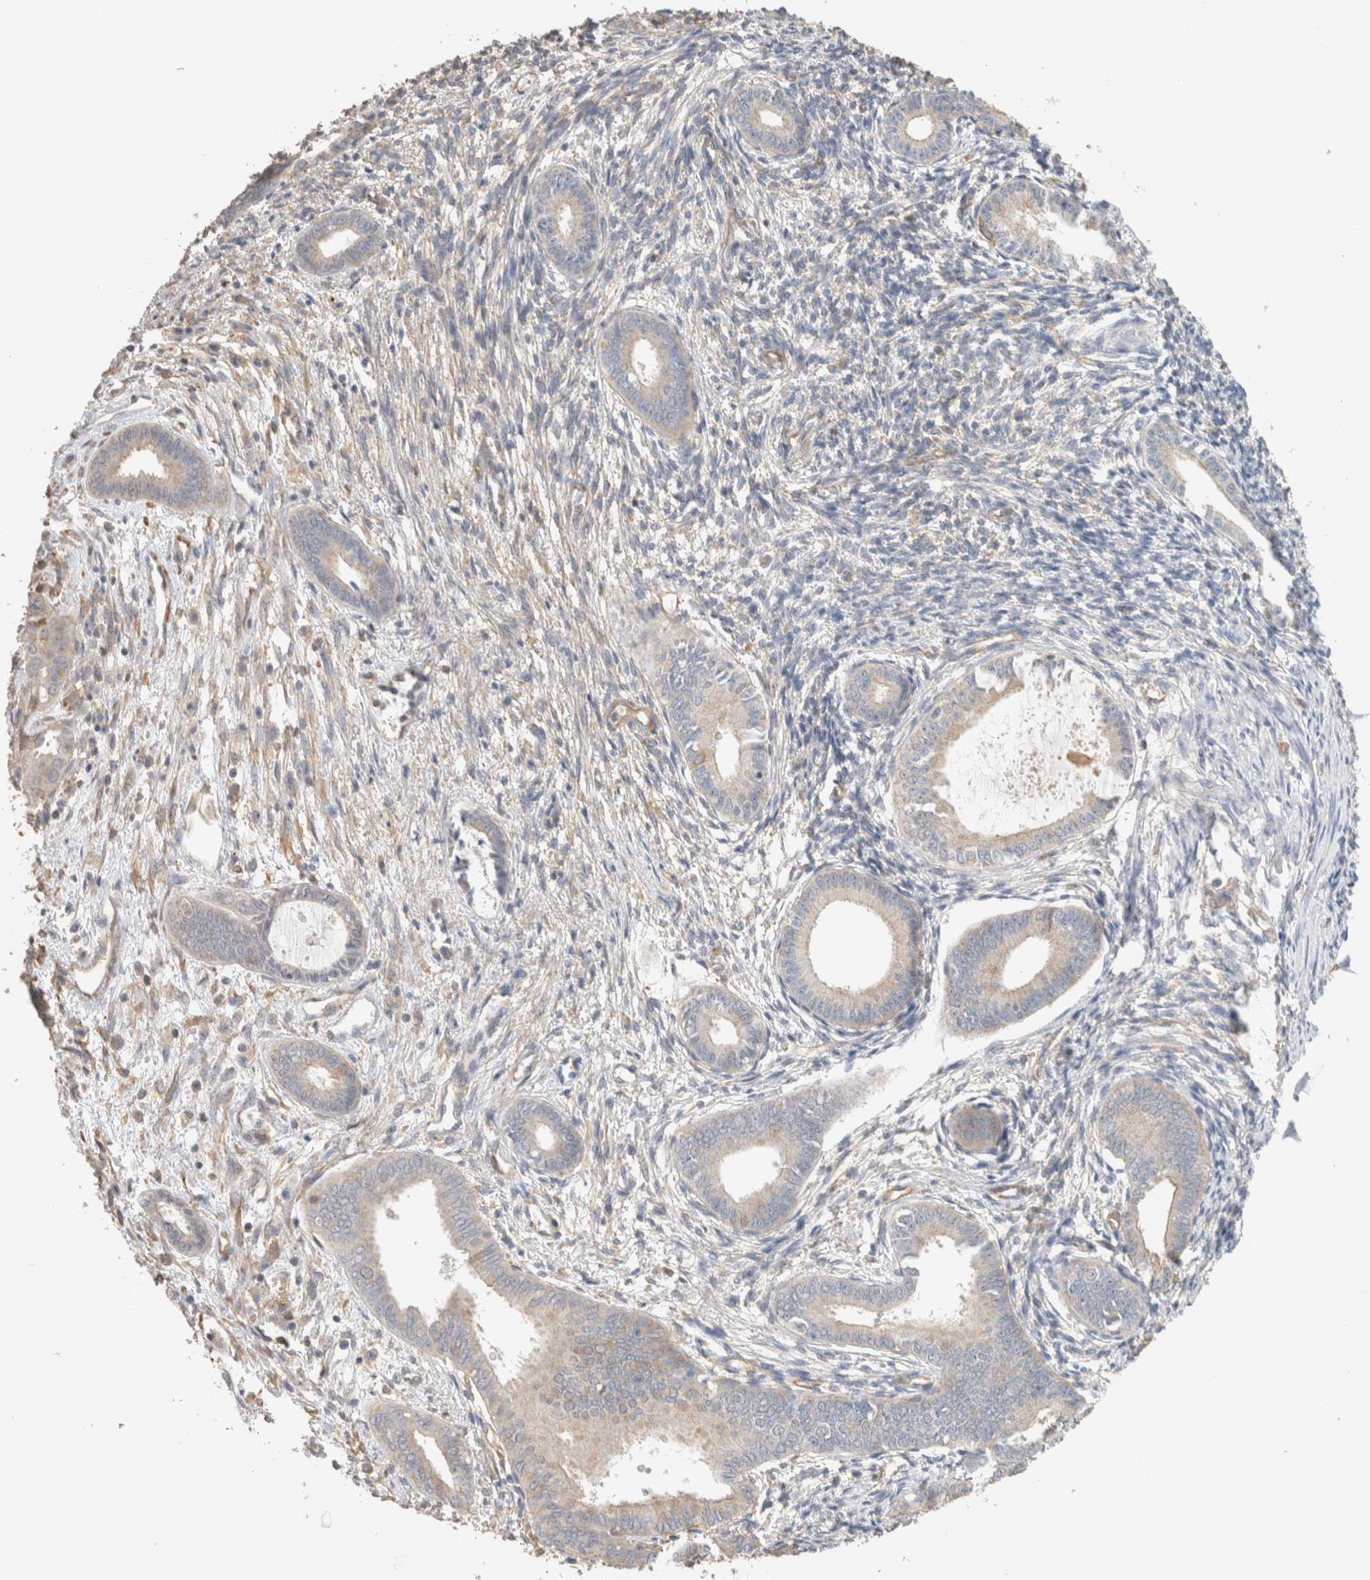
{"staining": {"intensity": "weak", "quantity": "<25%", "location": "cytoplasmic/membranous"}, "tissue": "endometrium", "cell_type": "Cells in endometrial stroma", "image_type": "normal", "snomed": [{"axis": "morphology", "description": "Normal tissue, NOS"}, {"axis": "topography", "description": "Endometrium"}], "caption": "This is an immunohistochemistry (IHC) histopathology image of normal human endometrium. There is no staining in cells in endometrial stroma.", "gene": "CFAP418", "patient": {"sex": "female", "age": 56}}